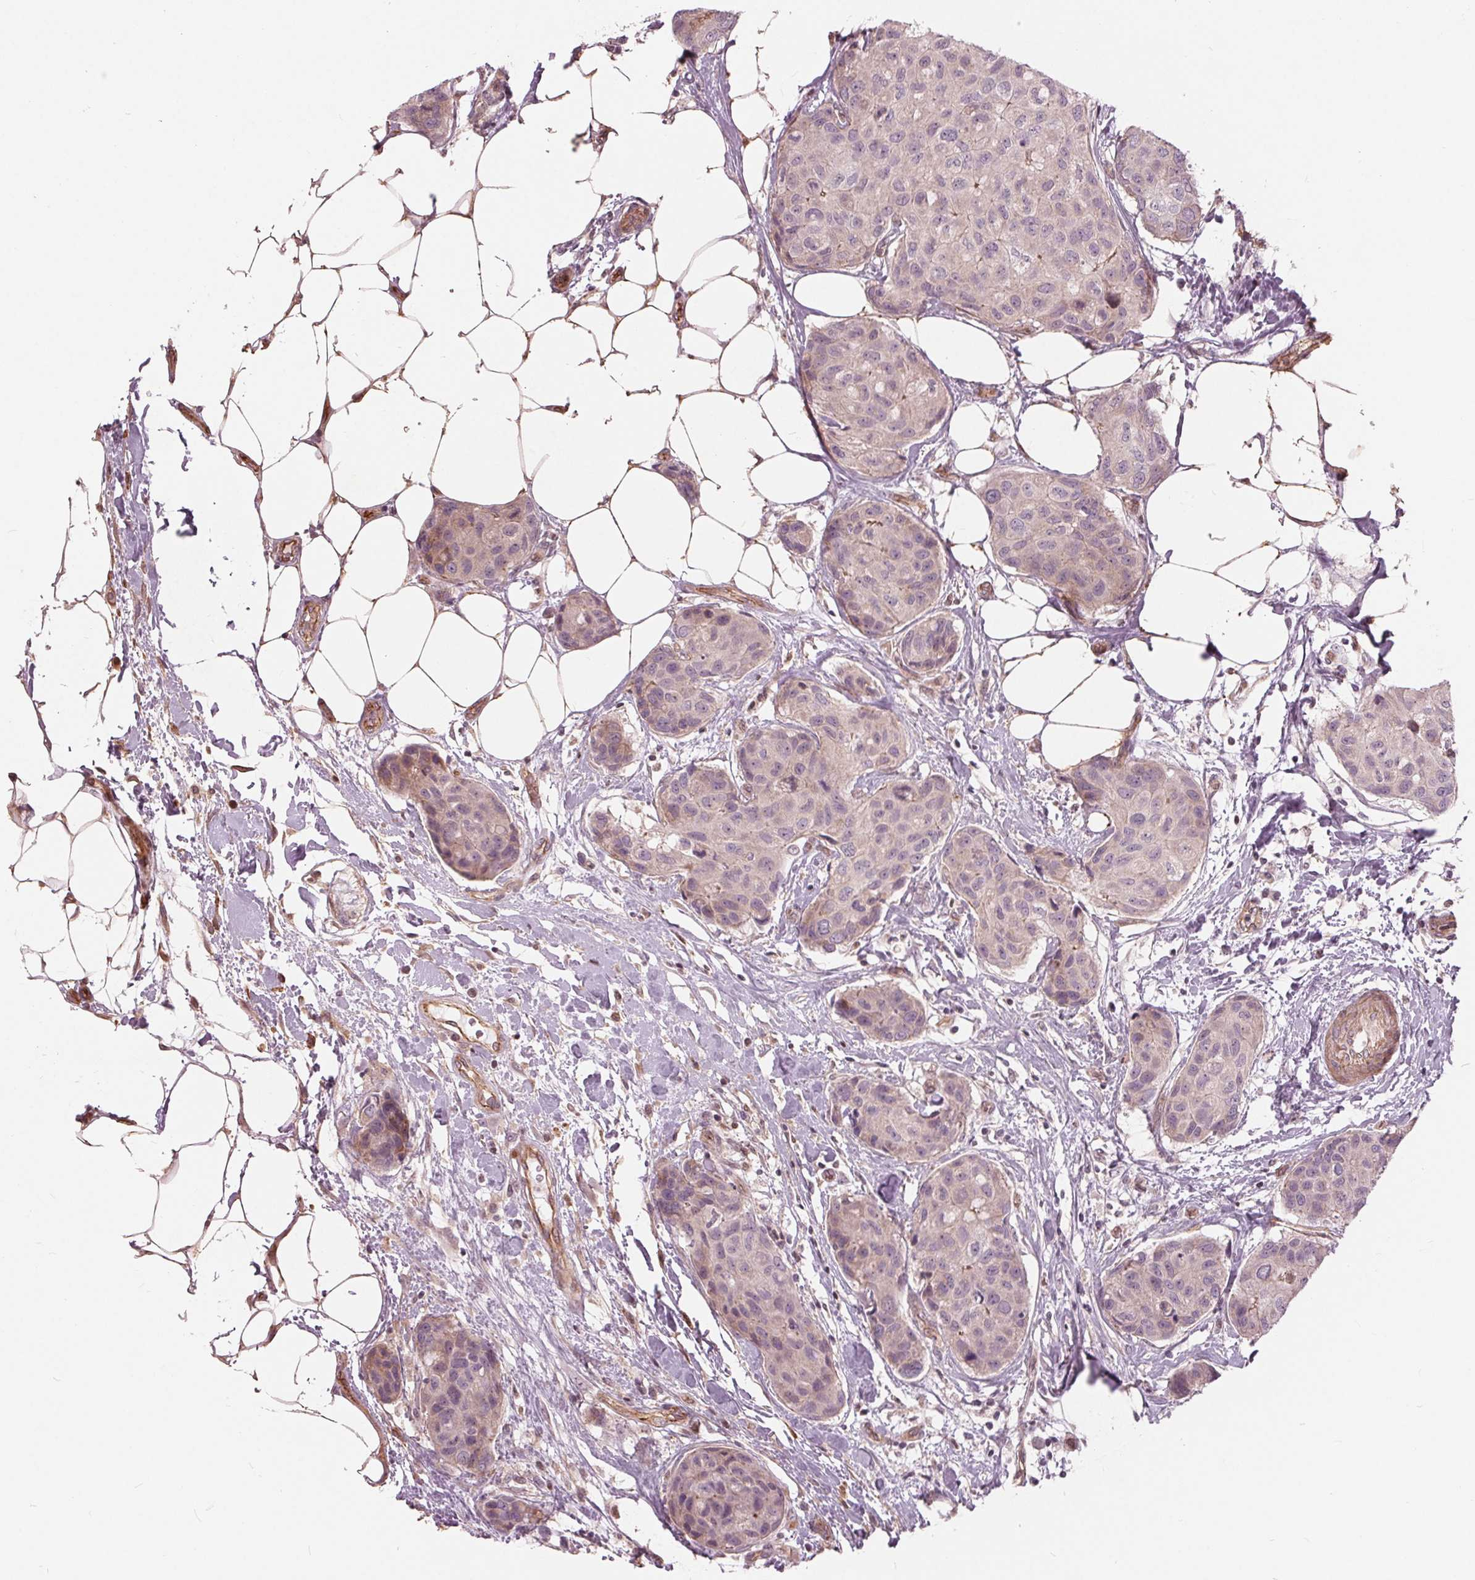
{"staining": {"intensity": "negative", "quantity": "none", "location": "none"}, "tissue": "breast cancer", "cell_type": "Tumor cells", "image_type": "cancer", "snomed": [{"axis": "morphology", "description": "Duct carcinoma"}, {"axis": "topography", "description": "Breast"}], "caption": "Immunohistochemical staining of human infiltrating ductal carcinoma (breast) exhibits no significant expression in tumor cells.", "gene": "TXNIP", "patient": {"sex": "female", "age": 80}}